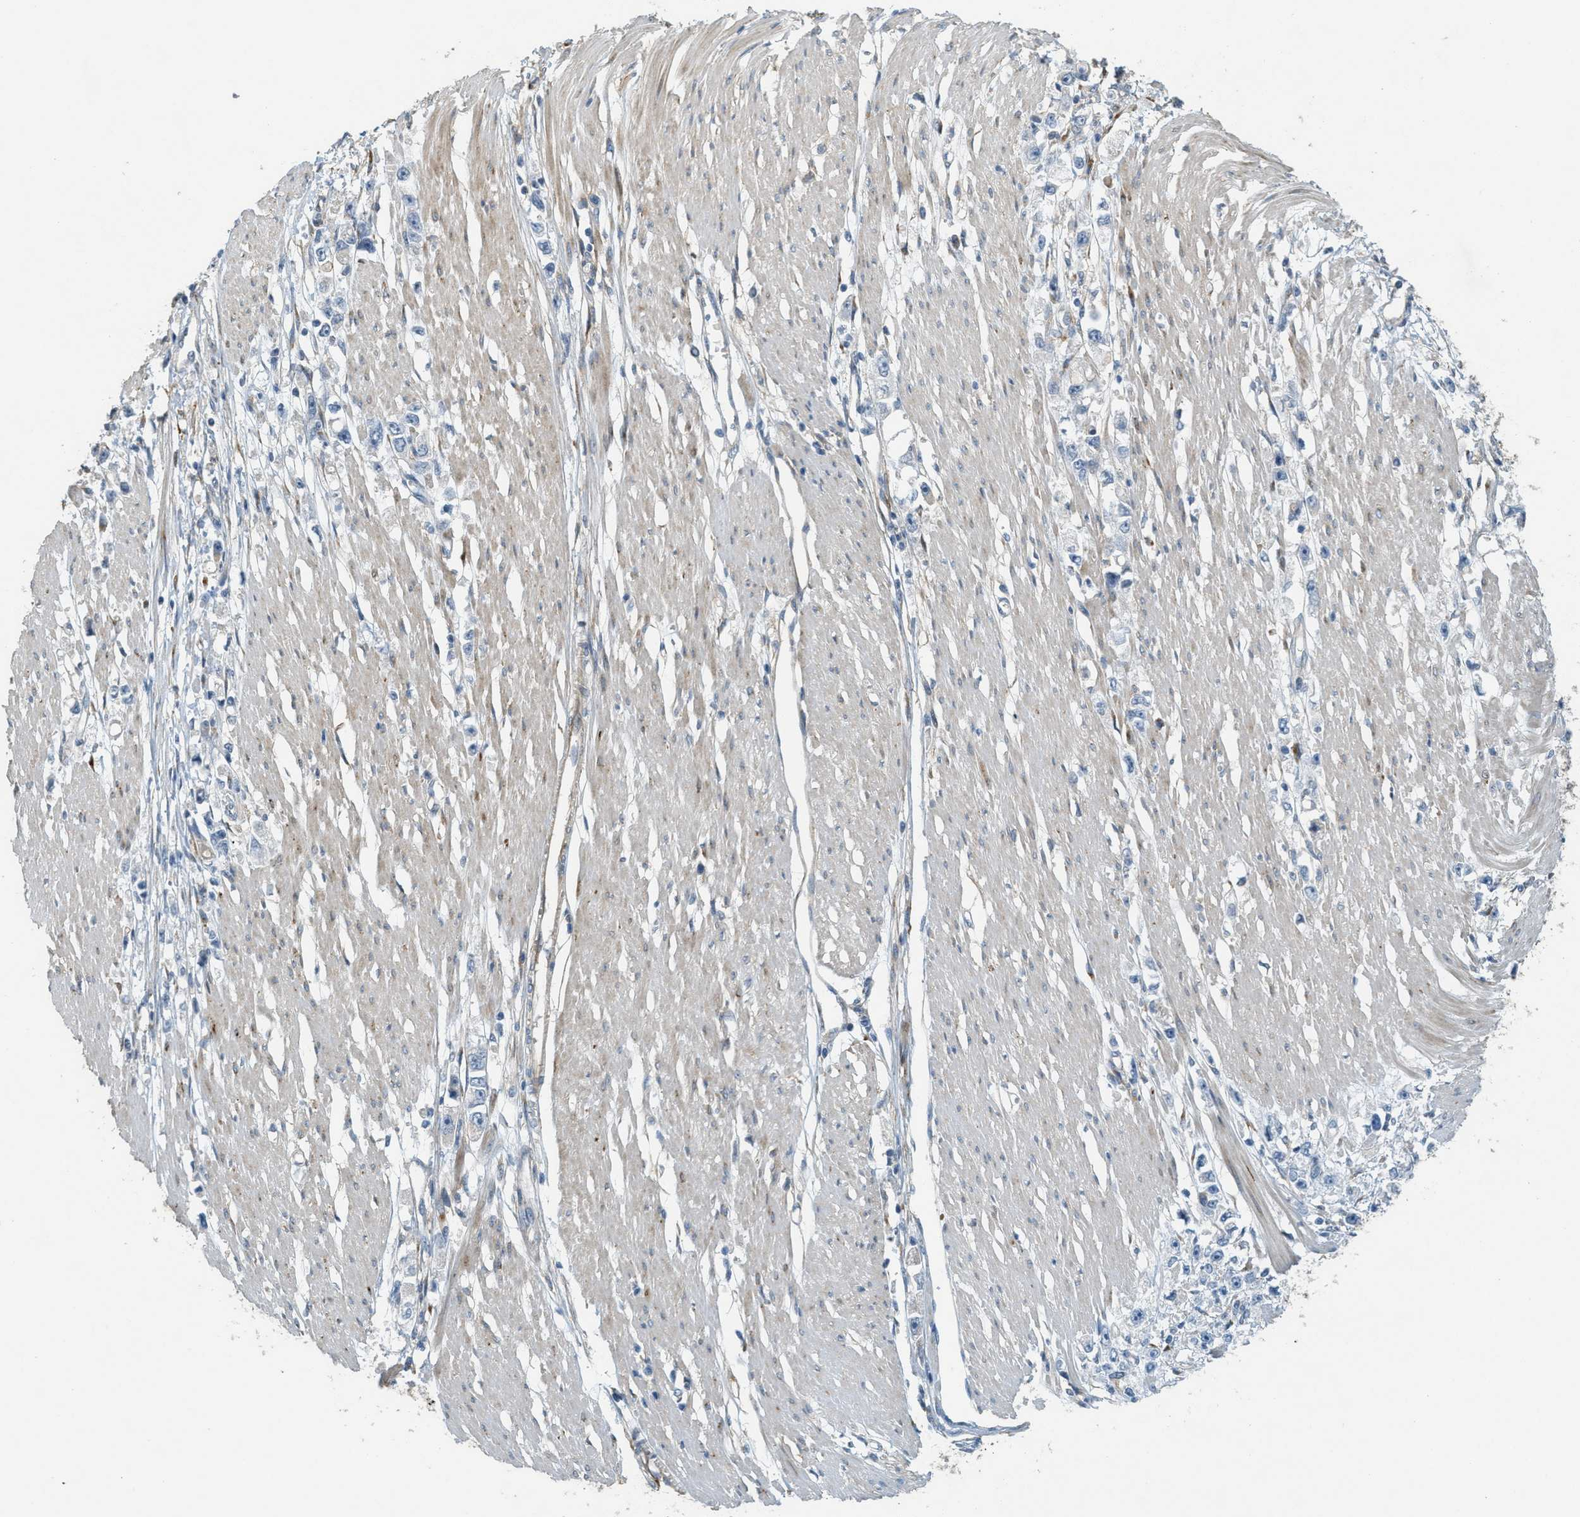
{"staining": {"intensity": "negative", "quantity": "none", "location": "none"}, "tissue": "stomach cancer", "cell_type": "Tumor cells", "image_type": "cancer", "snomed": [{"axis": "morphology", "description": "Adenocarcinoma, NOS"}, {"axis": "topography", "description": "Stomach"}], "caption": "Immunohistochemistry (IHC) micrograph of stomach cancer (adenocarcinoma) stained for a protein (brown), which reveals no expression in tumor cells.", "gene": "ADCY5", "patient": {"sex": "female", "age": 59}}